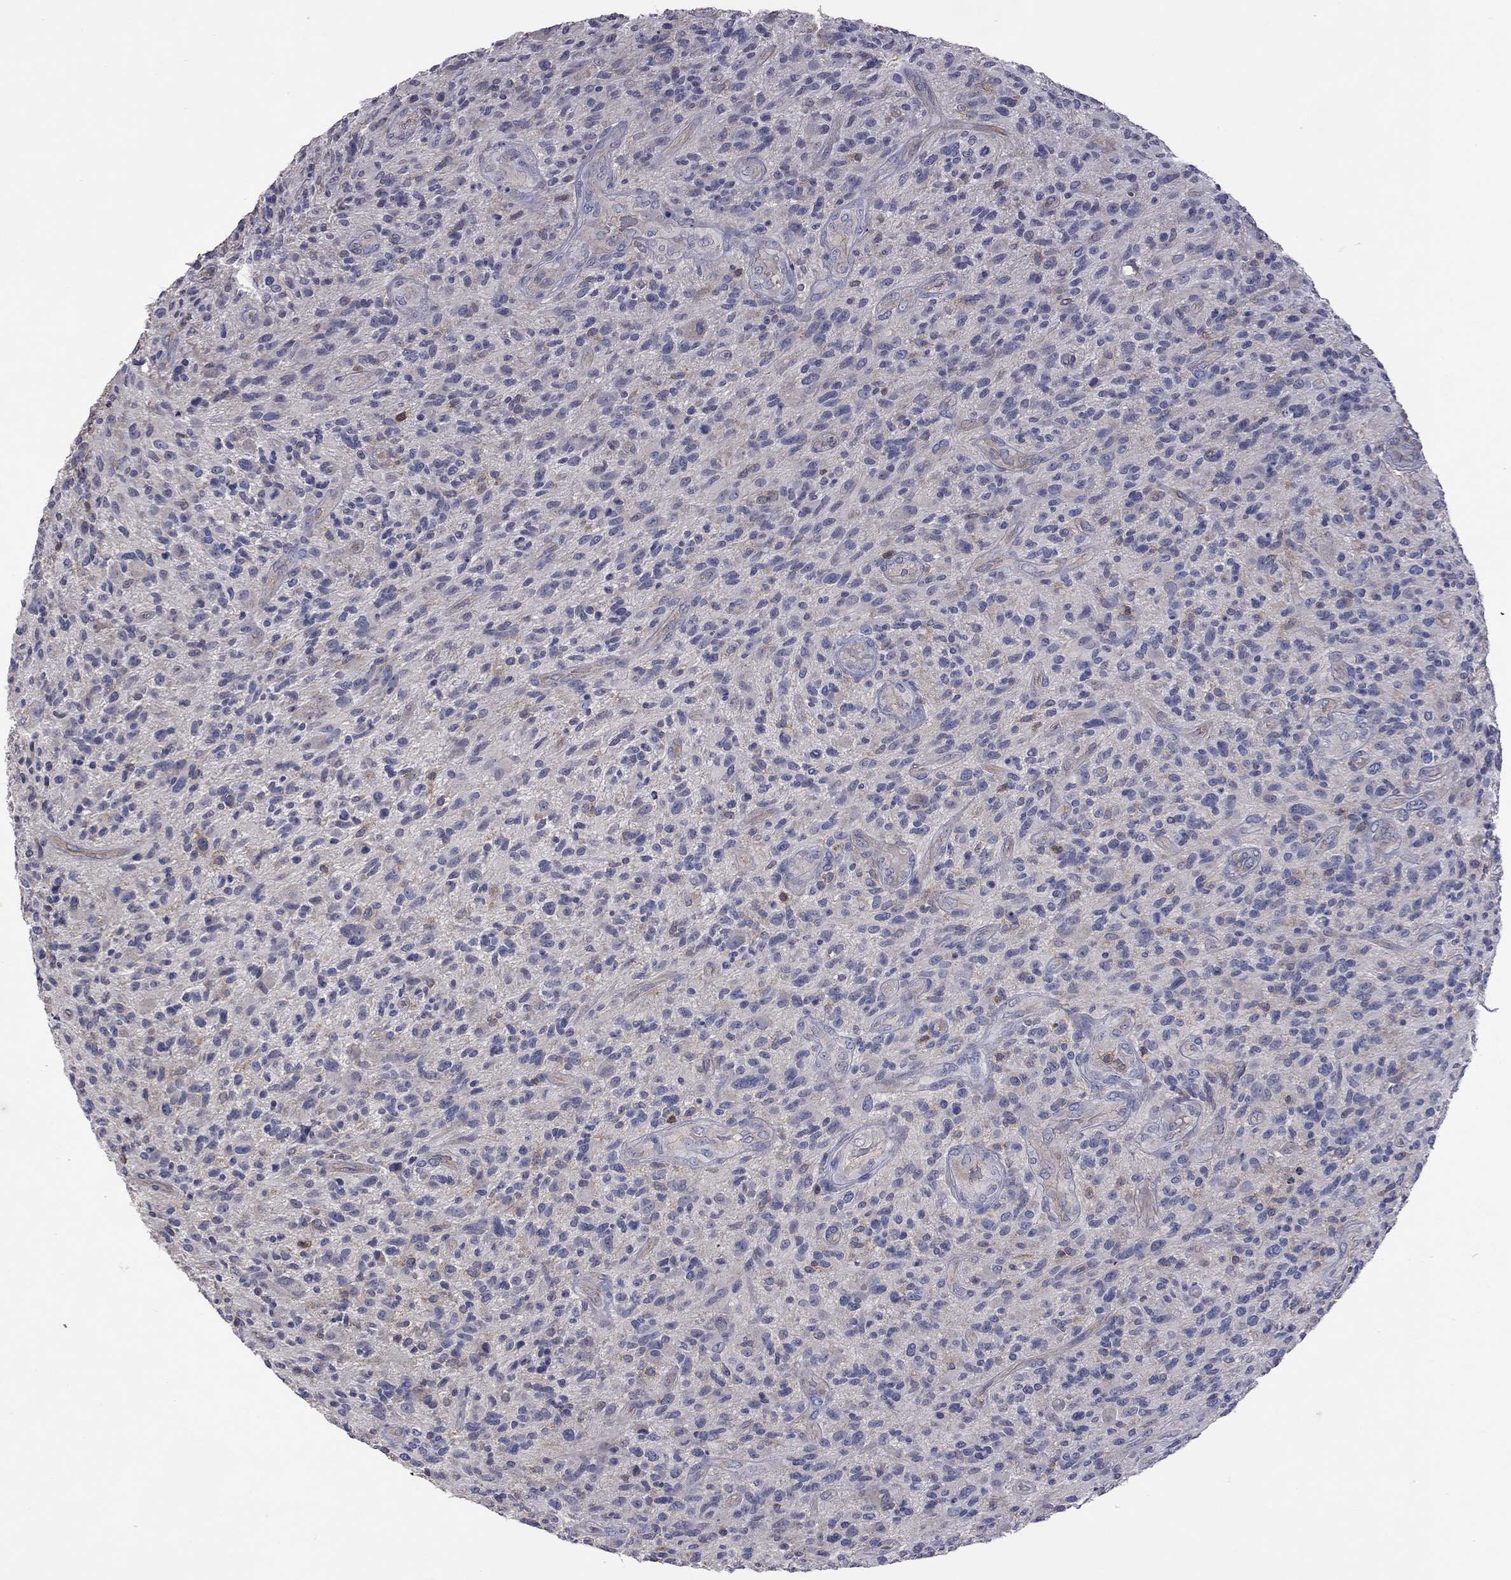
{"staining": {"intensity": "negative", "quantity": "none", "location": "none"}, "tissue": "glioma", "cell_type": "Tumor cells", "image_type": "cancer", "snomed": [{"axis": "morphology", "description": "Glioma, malignant, High grade"}, {"axis": "topography", "description": "Brain"}], "caption": "Malignant glioma (high-grade) was stained to show a protein in brown. There is no significant staining in tumor cells.", "gene": "IPCEF1", "patient": {"sex": "male", "age": 47}}